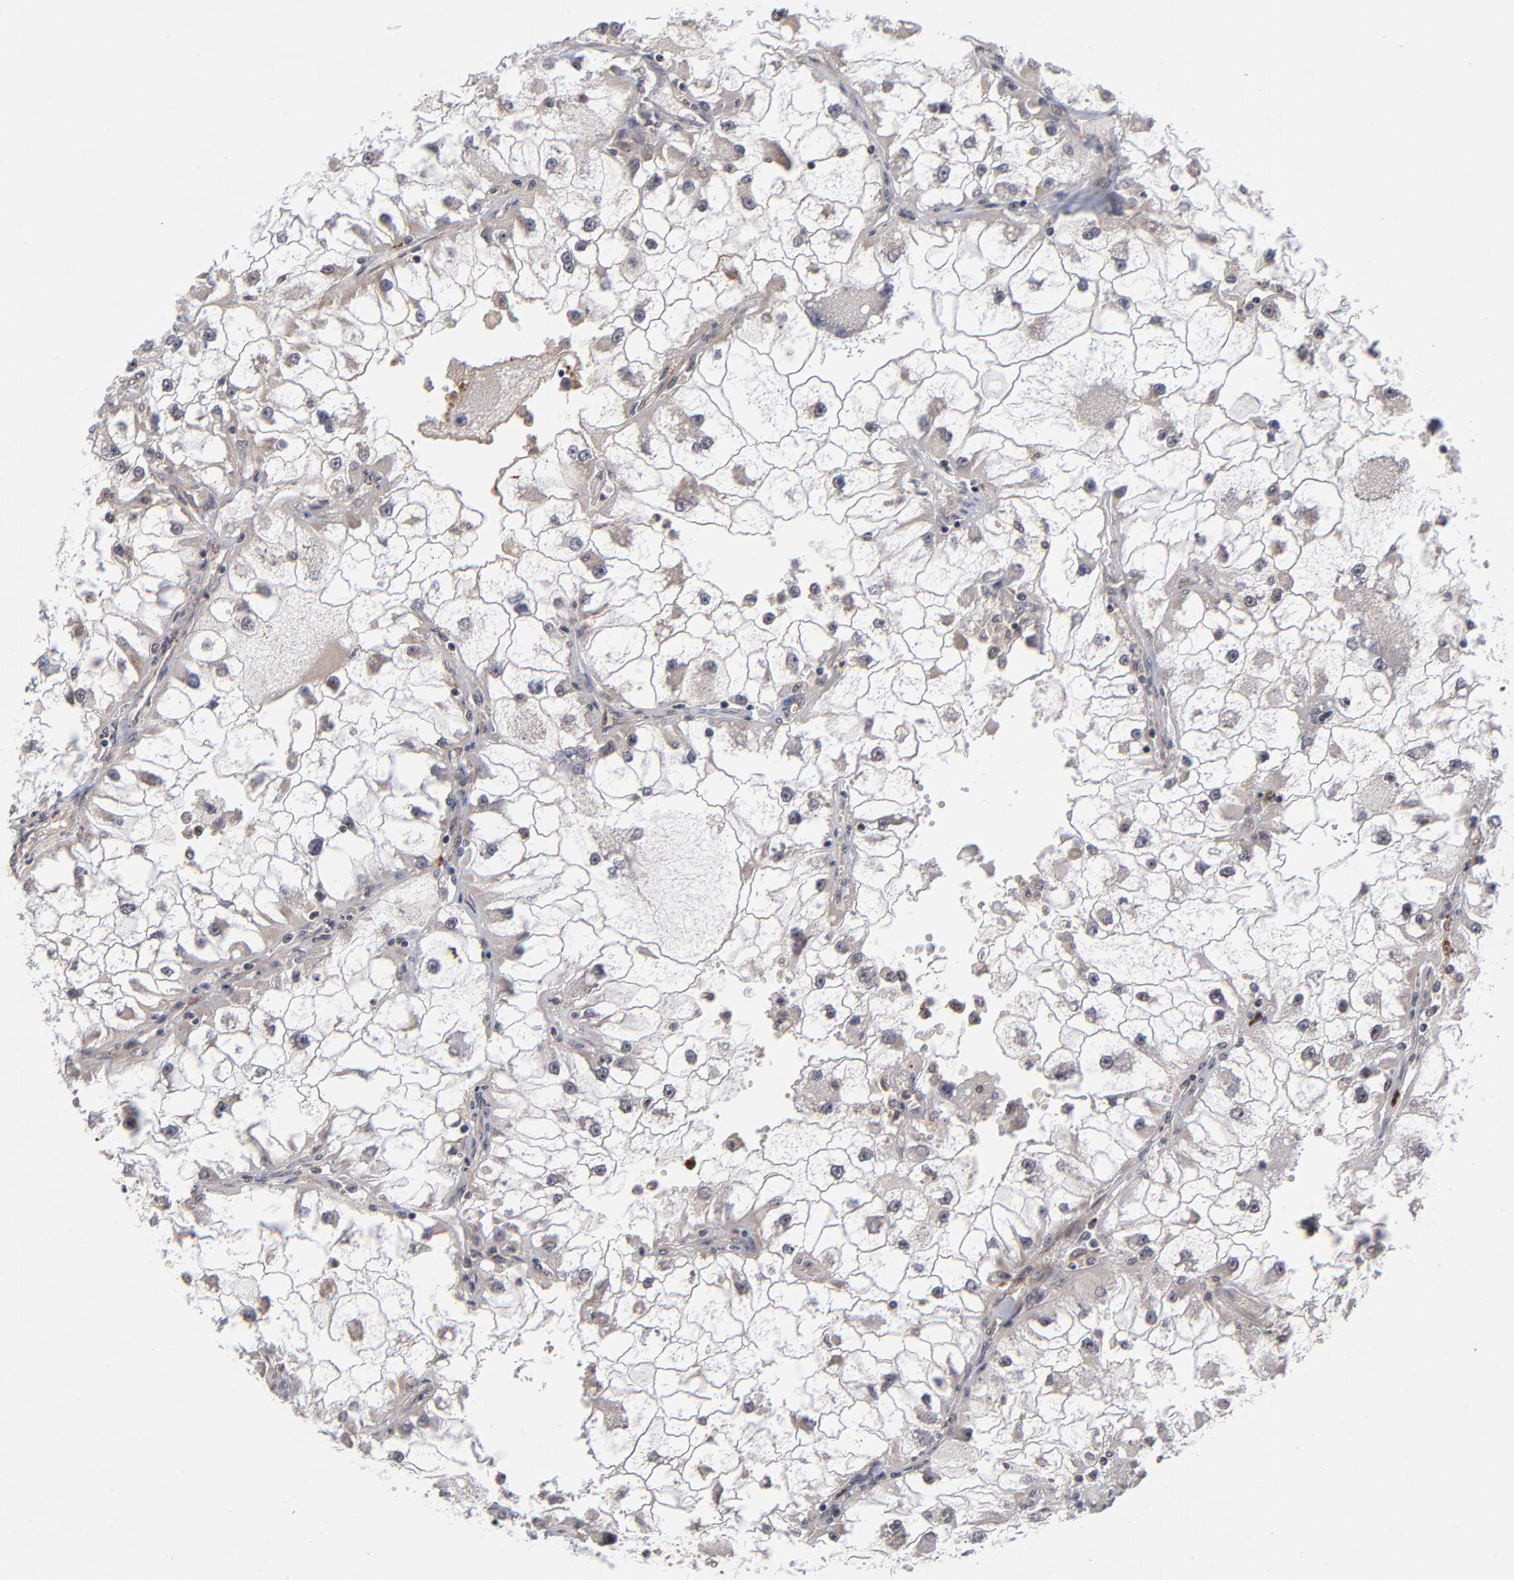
{"staining": {"intensity": "negative", "quantity": "none", "location": "none"}, "tissue": "renal cancer", "cell_type": "Tumor cells", "image_type": "cancer", "snomed": [{"axis": "morphology", "description": "Adenocarcinoma, NOS"}, {"axis": "topography", "description": "Kidney"}], "caption": "An image of adenocarcinoma (renal) stained for a protein displays no brown staining in tumor cells.", "gene": "ZNF419", "patient": {"sex": "female", "age": 73}}